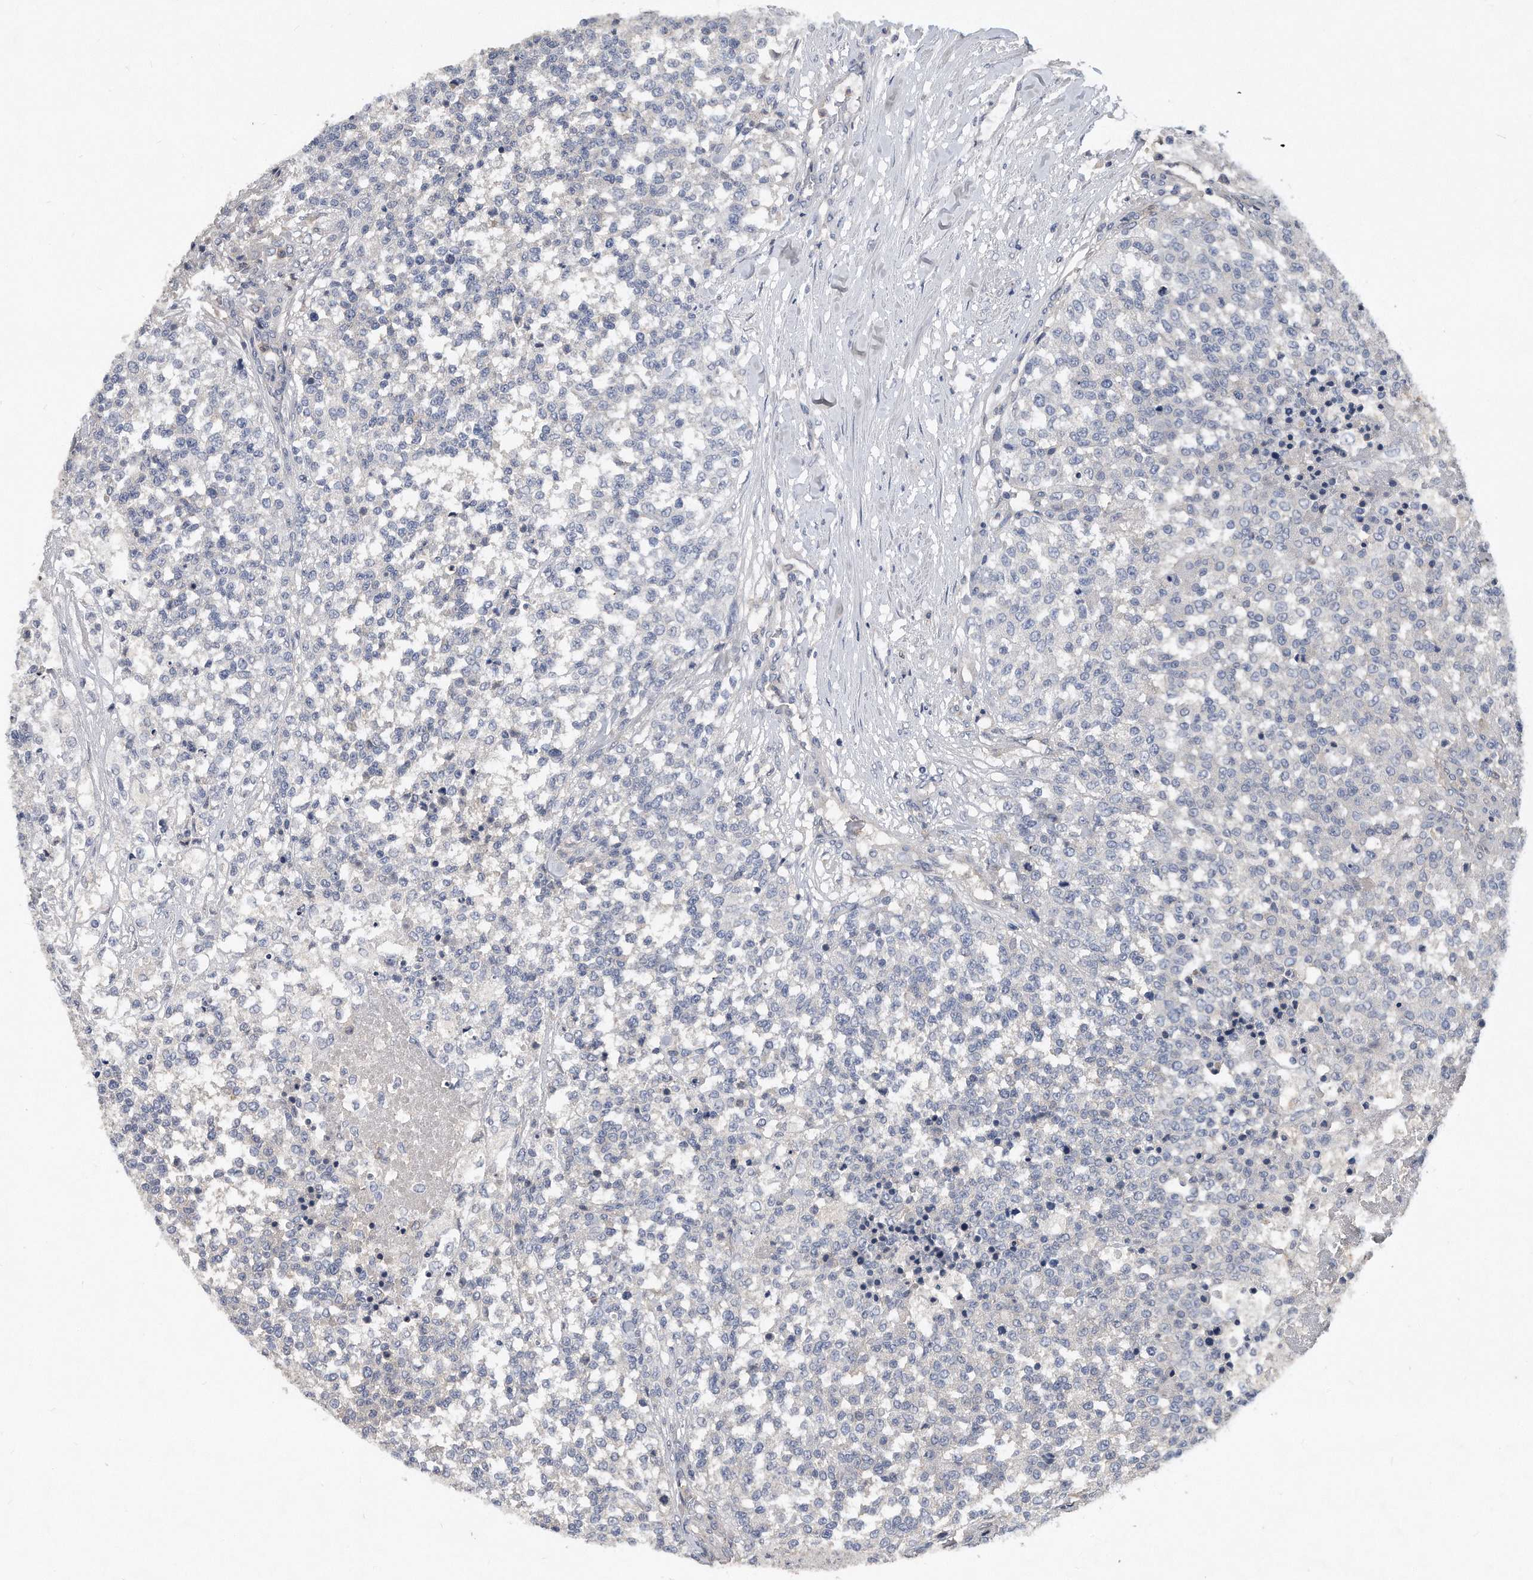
{"staining": {"intensity": "negative", "quantity": "none", "location": "none"}, "tissue": "testis cancer", "cell_type": "Tumor cells", "image_type": "cancer", "snomed": [{"axis": "morphology", "description": "Seminoma, NOS"}, {"axis": "topography", "description": "Testis"}], "caption": "There is no significant positivity in tumor cells of testis cancer (seminoma).", "gene": "HOMER3", "patient": {"sex": "male", "age": 59}}